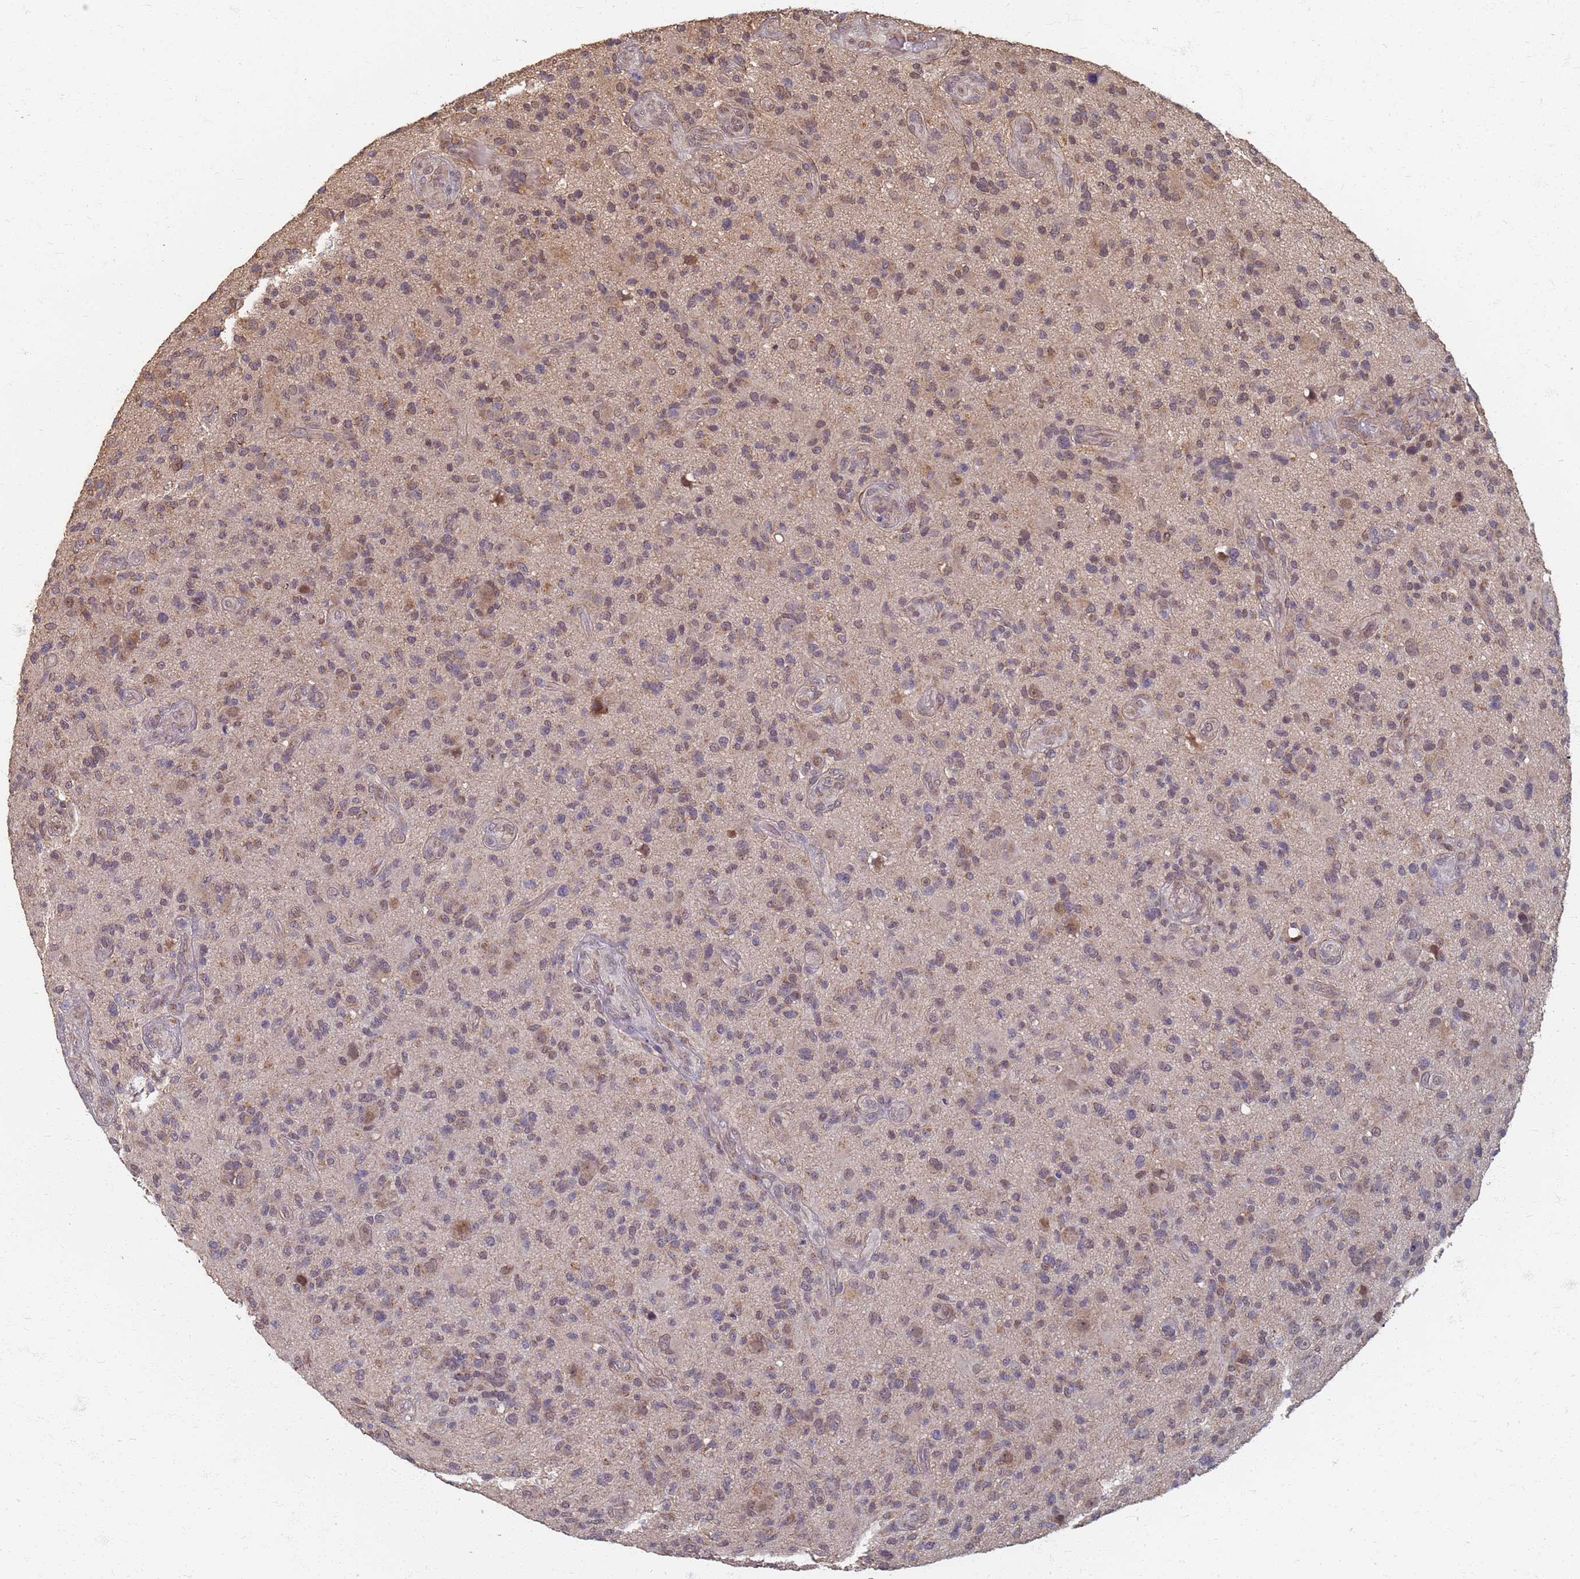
{"staining": {"intensity": "weak", "quantity": ">75%", "location": "cytoplasmic/membranous,nuclear"}, "tissue": "glioma", "cell_type": "Tumor cells", "image_type": "cancer", "snomed": [{"axis": "morphology", "description": "Glioma, malignant, High grade"}, {"axis": "topography", "description": "Brain"}], "caption": "Weak cytoplasmic/membranous and nuclear staining is seen in about >75% of tumor cells in glioma.", "gene": "ITGB4", "patient": {"sex": "male", "age": 47}}